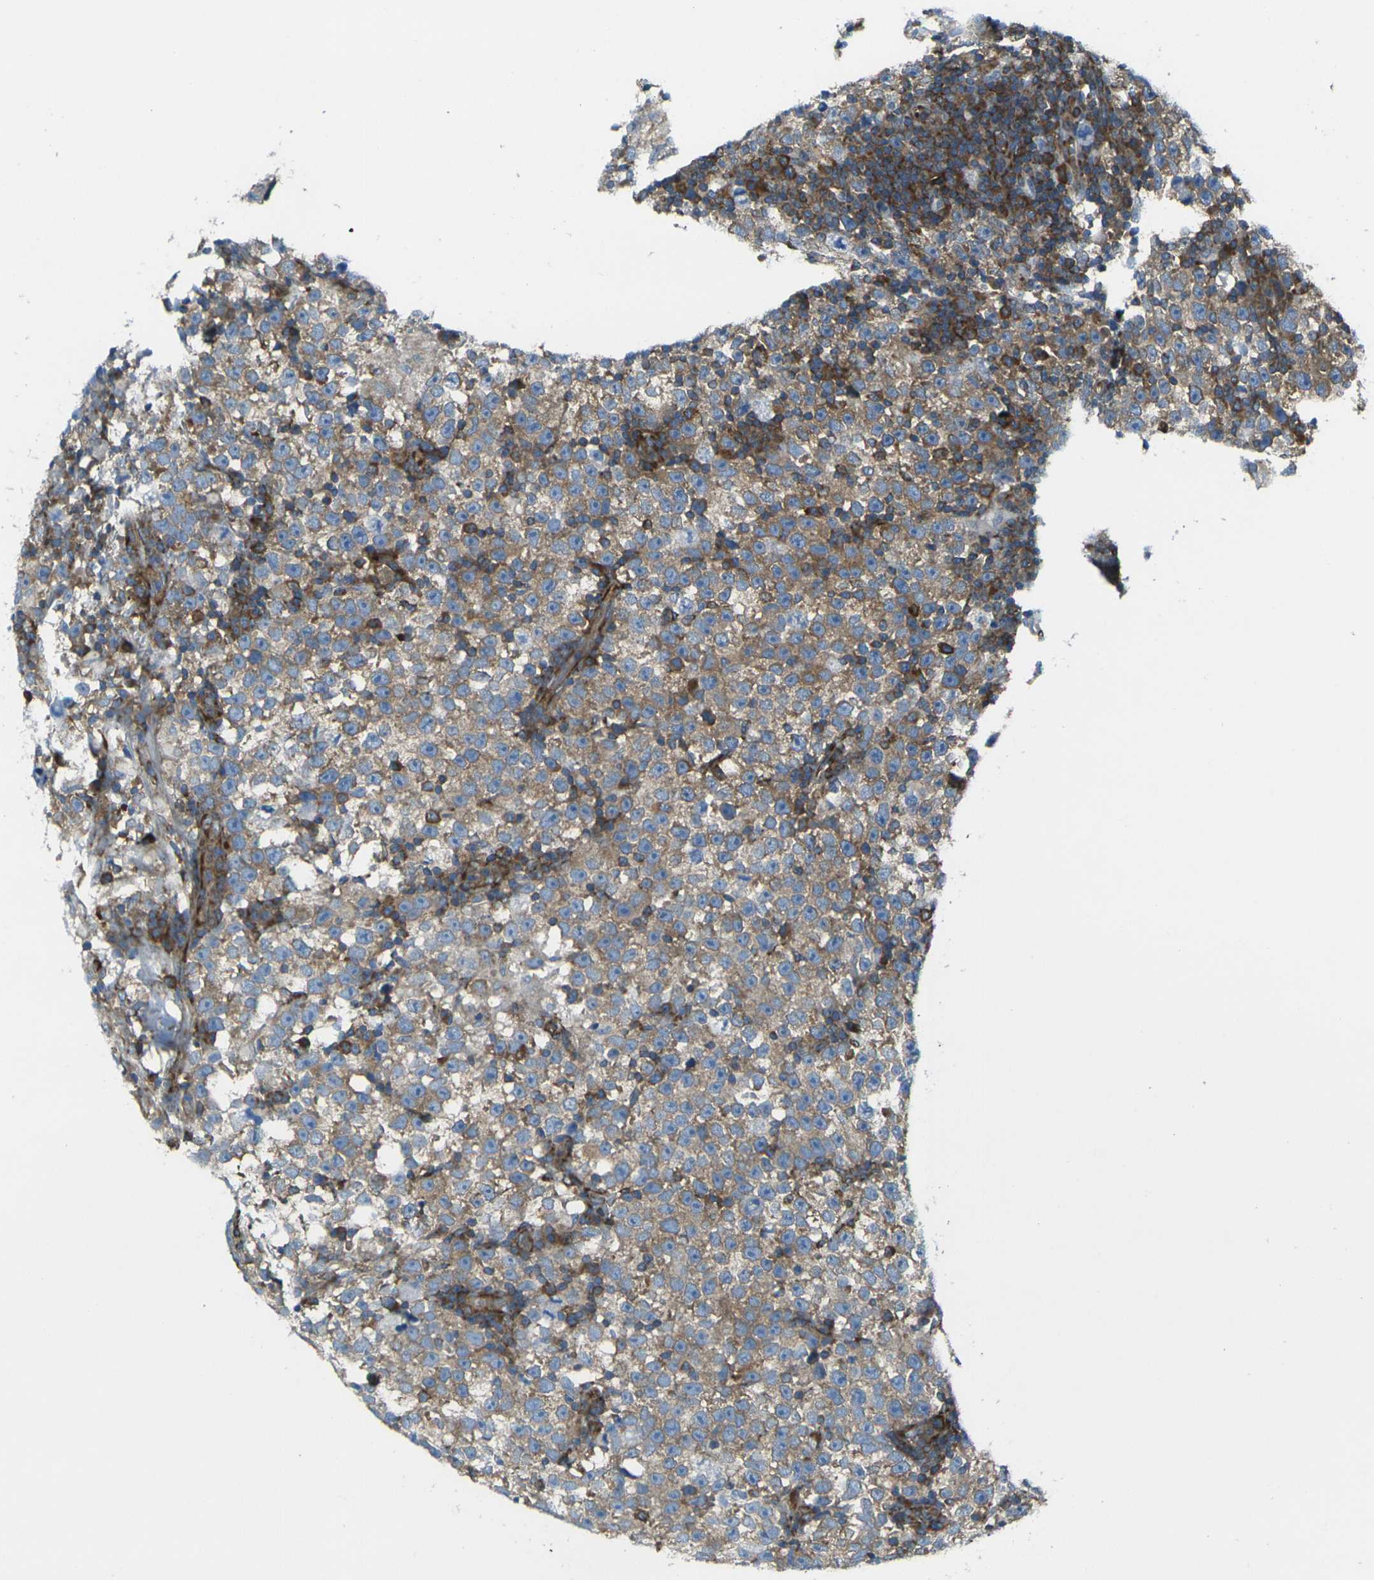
{"staining": {"intensity": "moderate", "quantity": "25%-75%", "location": "cytoplasmic/membranous"}, "tissue": "testis cancer", "cell_type": "Tumor cells", "image_type": "cancer", "snomed": [{"axis": "morphology", "description": "Seminoma, NOS"}, {"axis": "topography", "description": "Testis"}], "caption": "Immunohistochemical staining of human testis seminoma shows medium levels of moderate cytoplasmic/membranous expression in about 25%-75% of tumor cells.", "gene": "CELSR2", "patient": {"sex": "male", "age": 43}}